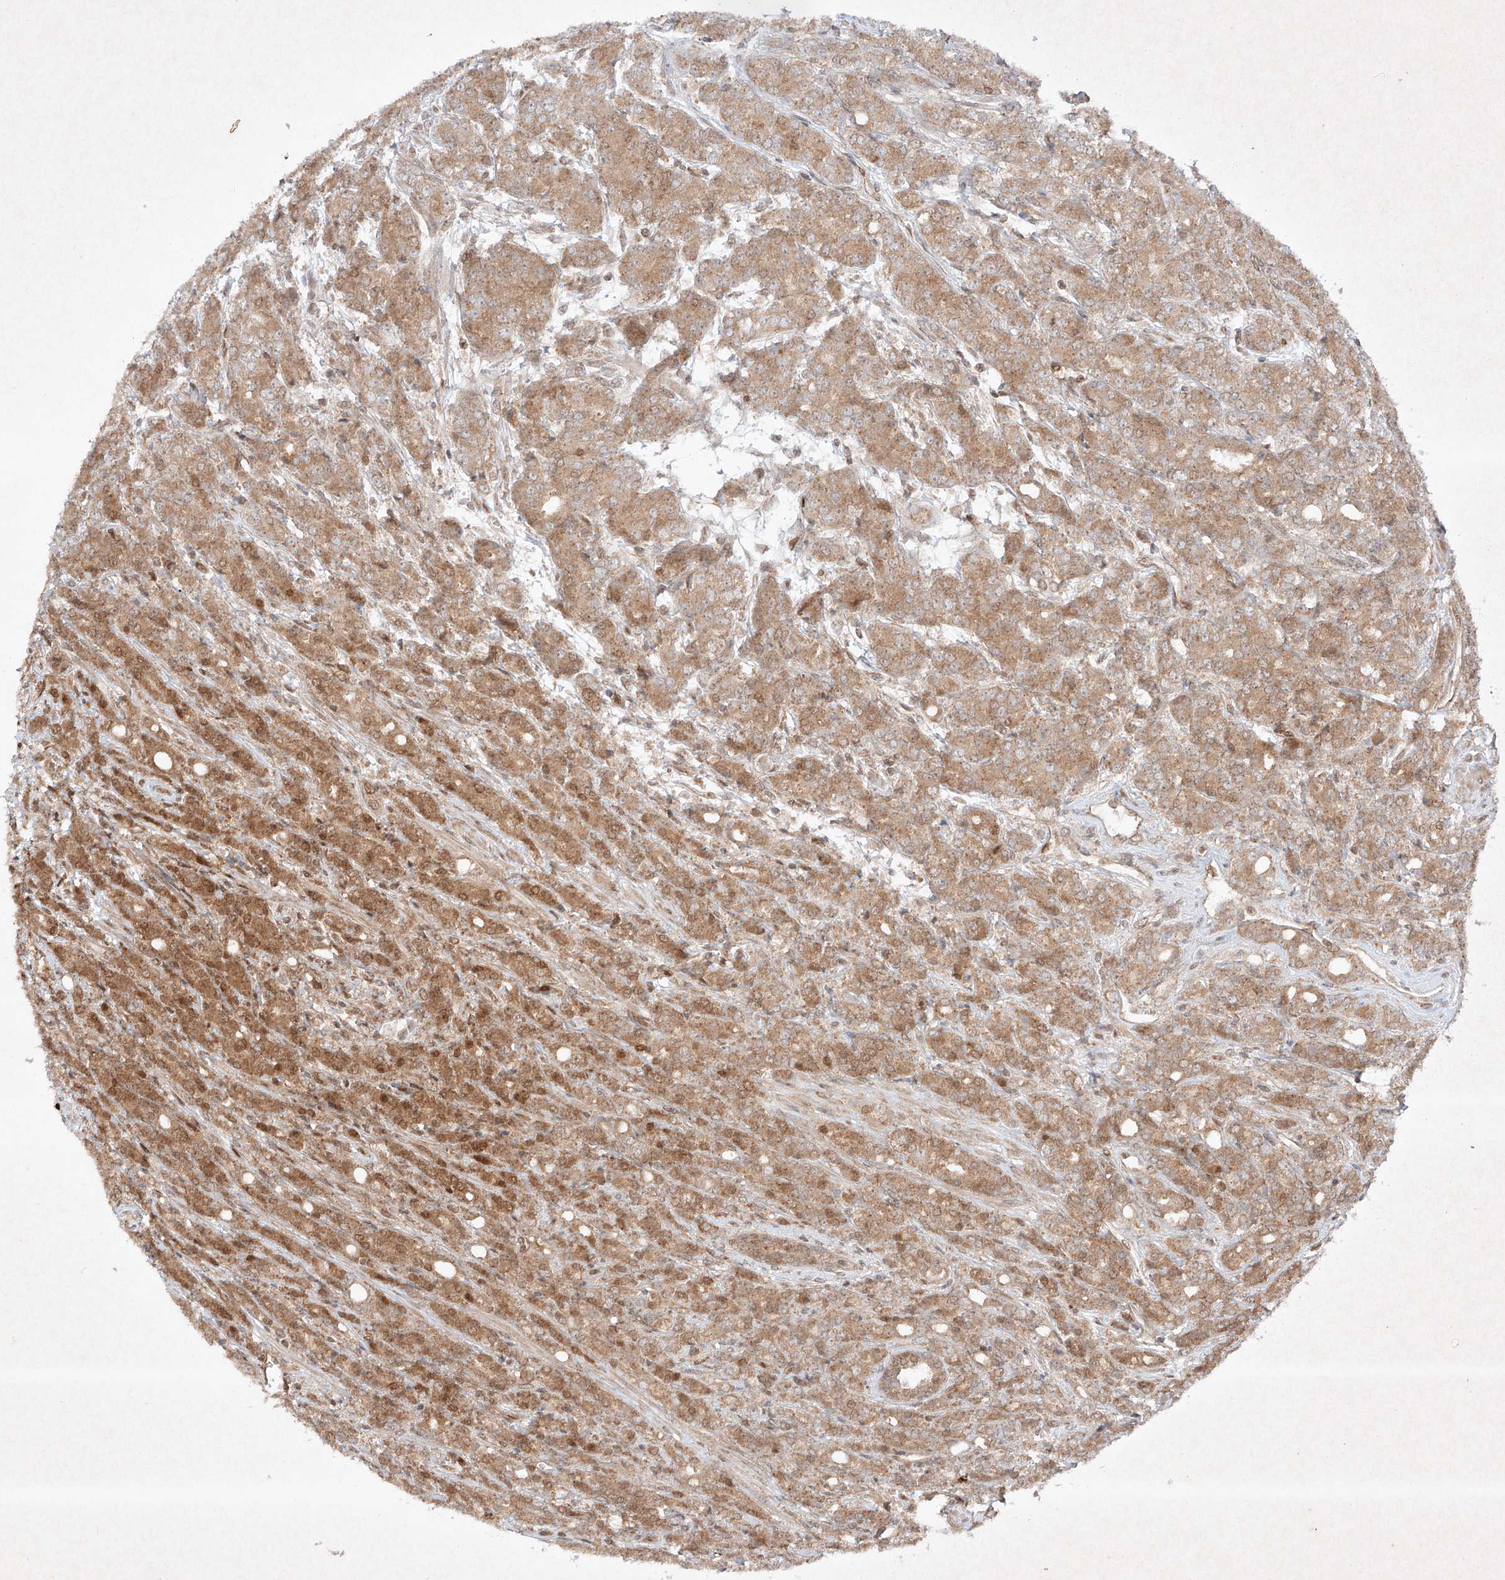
{"staining": {"intensity": "moderate", "quantity": ">75%", "location": "cytoplasmic/membranous,nuclear"}, "tissue": "prostate cancer", "cell_type": "Tumor cells", "image_type": "cancer", "snomed": [{"axis": "morphology", "description": "Adenocarcinoma, High grade"}, {"axis": "topography", "description": "Prostate"}], "caption": "IHC (DAB (3,3'-diaminobenzidine)) staining of prostate cancer displays moderate cytoplasmic/membranous and nuclear protein positivity in approximately >75% of tumor cells.", "gene": "RNF31", "patient": {"sex": "male", "age": 62}}